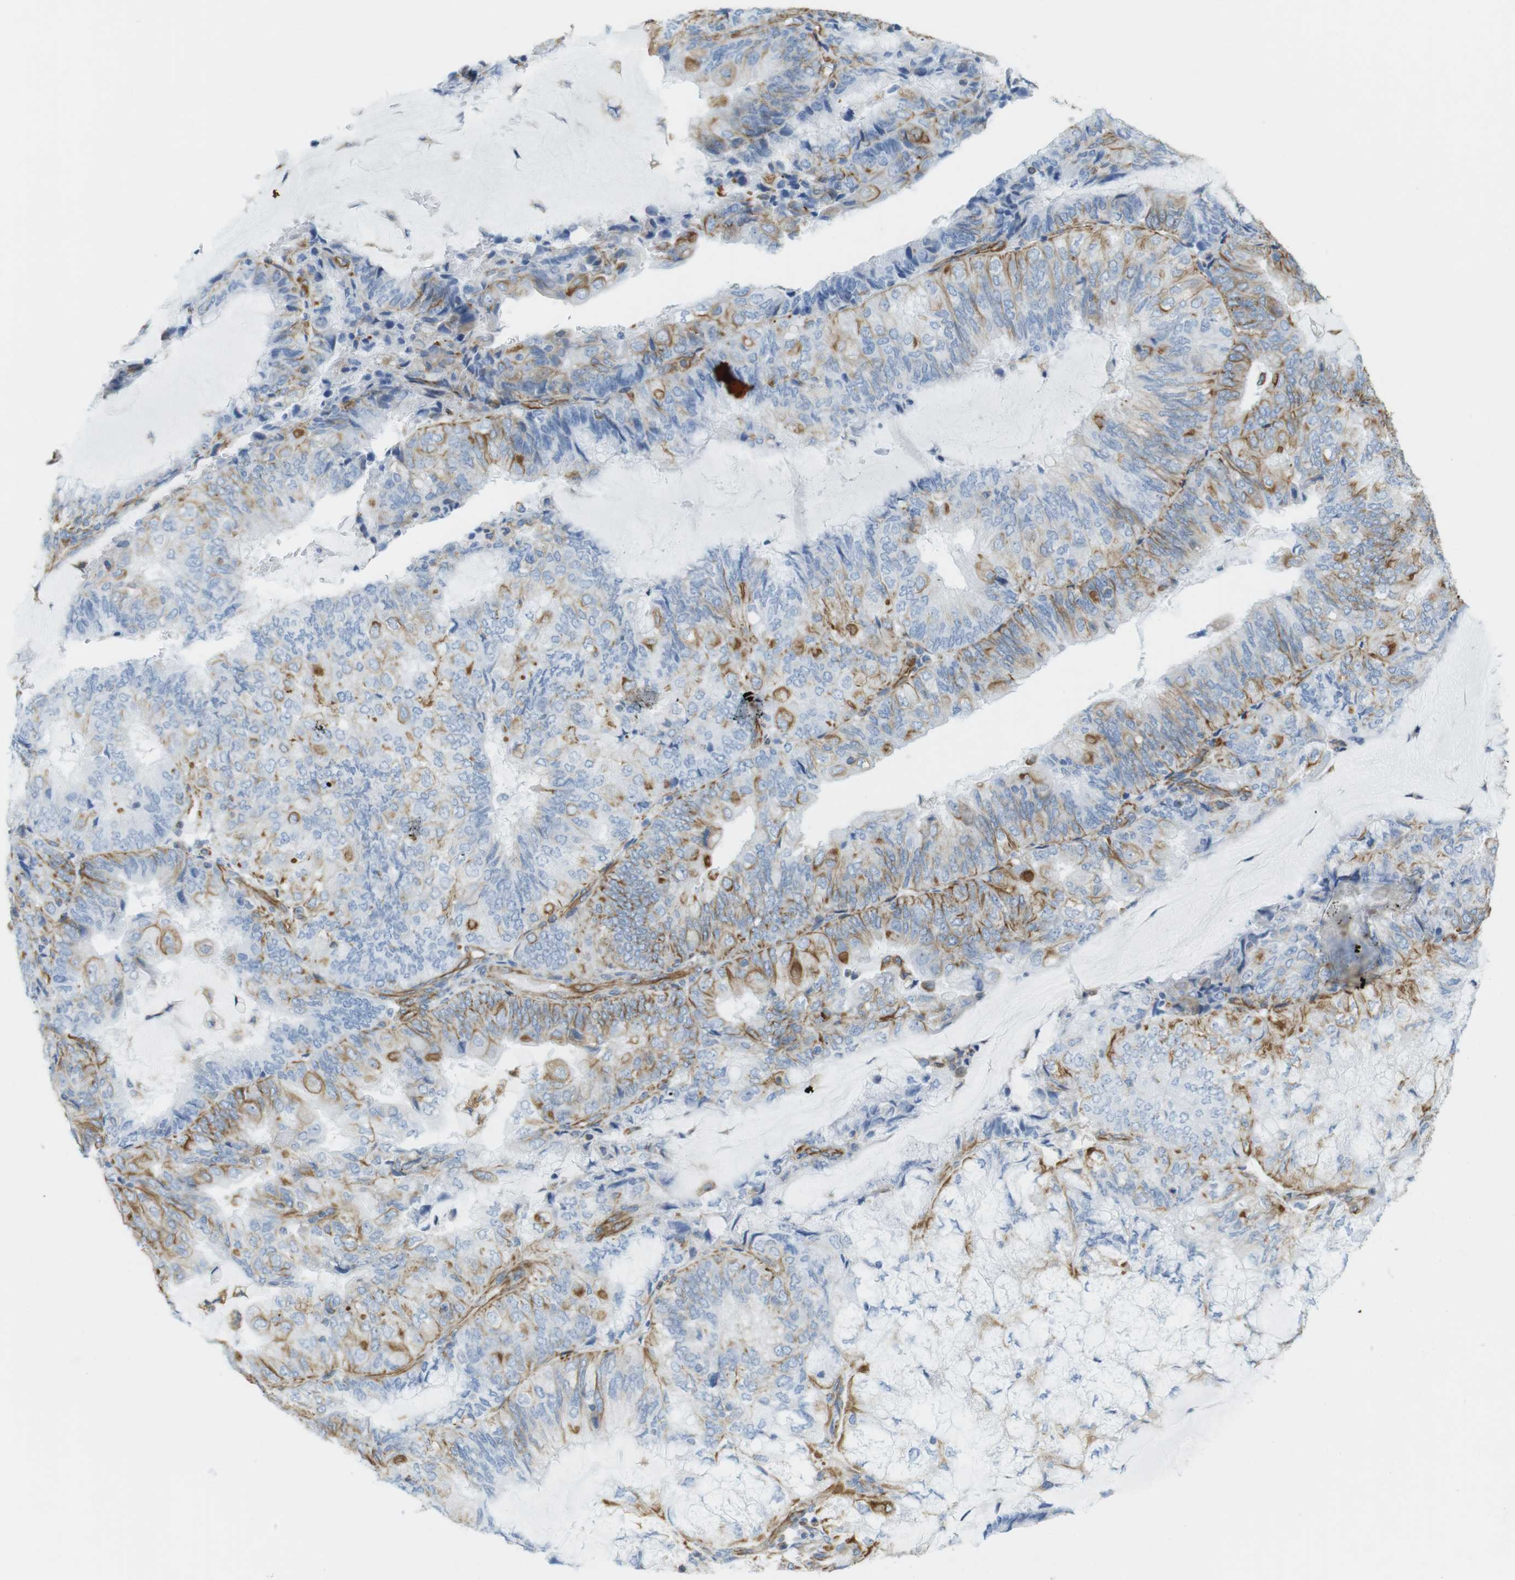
{"staining": {"intensity": "moderate", "quantity": "25%-75%", "location": "cytoplasmic/membranous"}, "tissue": "endometrial cancer", "cell_type": "Tumor cells", "image_type": "cancer", "snomed": [{"axis": "morphology", "description": "Adenocarcinoma, NOS"}, {"axis": "topography", "description": "Endometrium"}], "caption": "A high-resolution photomicrograph shows immunohistochemistry staining of endometrial cancer, which reveals moderate cytoplasmic/membranous staining in approximately 25%-75% of tumor cells.", "gene": "MS4A10", "patient": {"sex": "female", "age": 81}}